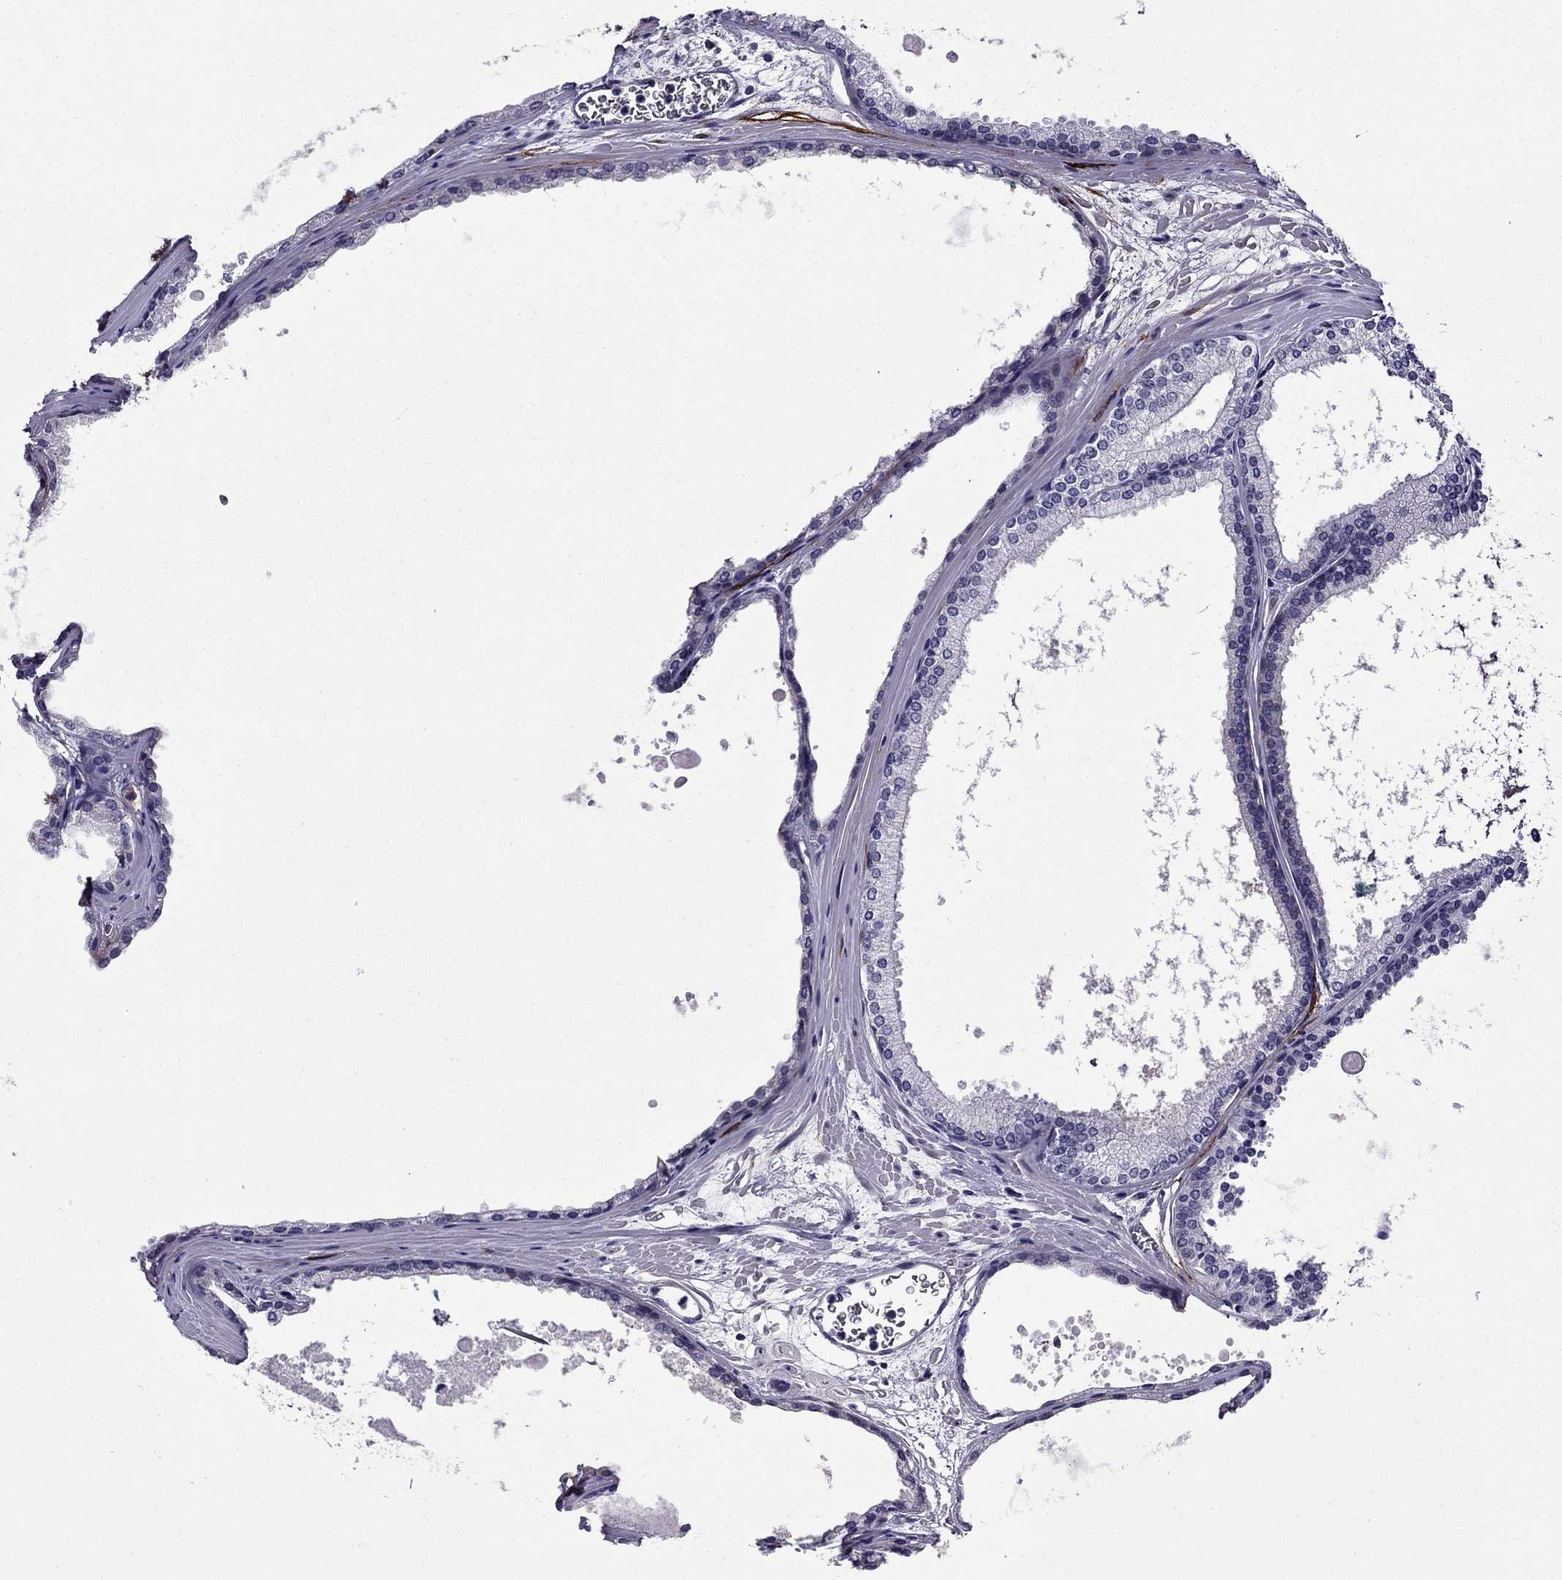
{"staining": {"intensity": "negative", "quantity": "none", "location": "none"}, "tissue": "prostate cancer", "cell_type": "Tumor cells", "image_type": "cancer", "snomed": [{"axis": "morphology", "description": "Adenocarcinoma, Low grade"}, {"axis": "topography", "description": "Prostate"}], "caption": "Prostate adenocarcinoma (low-grade) was stained to show a protein in brown. There is no significant staining in tumor cells. (DAB (3,3'-diaminobenzidine) IHC, high magnification).", "gene": "PI16", "patient": {"sex": "male", "age": 56}}